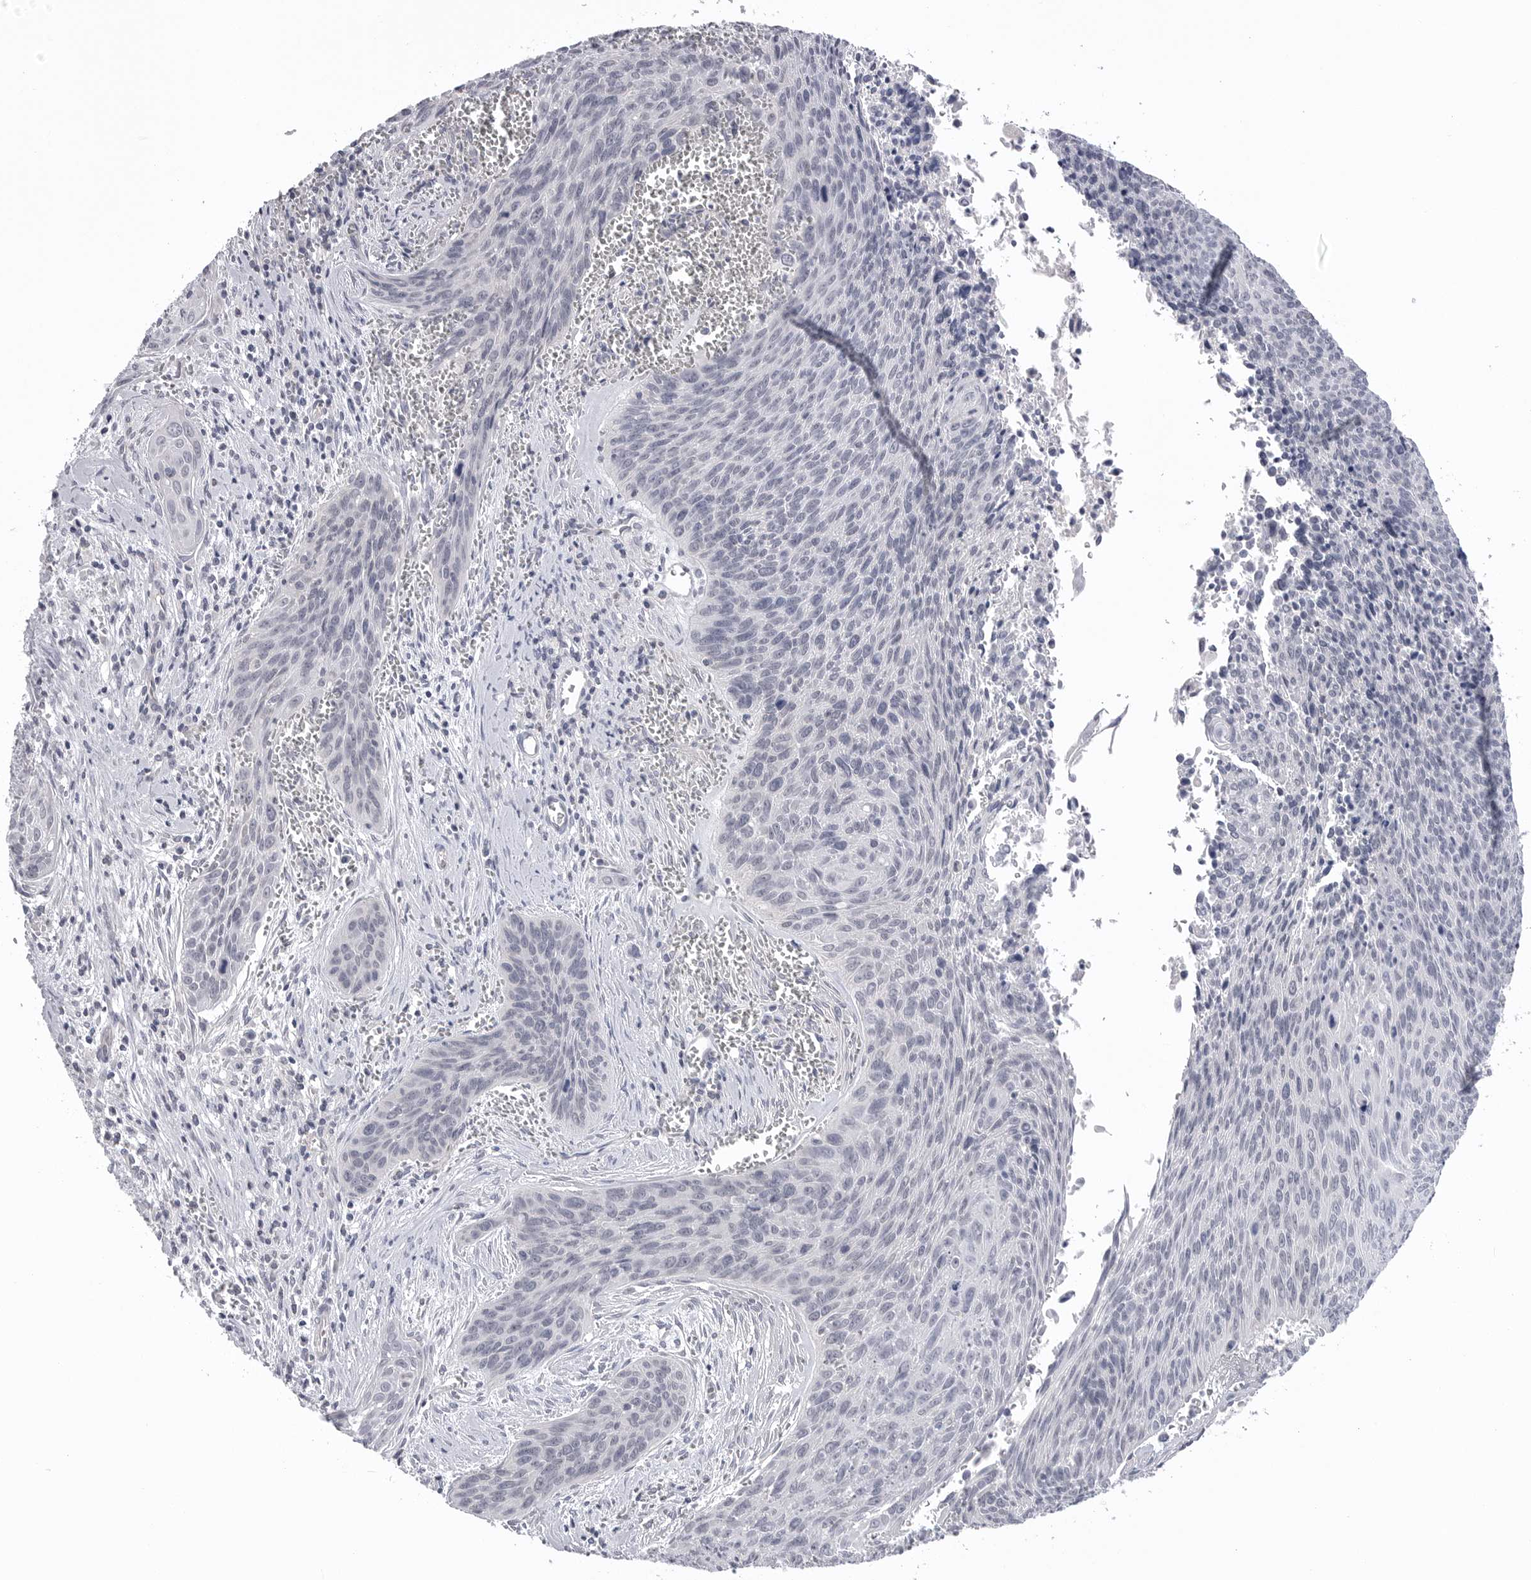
{"staining": {"intensity": "negative", "quantity": "none", "location": "none"}, "tissue": "cervical cancer", "cell_type": "Tumor cells", "image_type": "cancer", "snomed": [{"axis": "morphology", "description": "Squamous cell carcinoma, NOS"}, {"axis": "topography", "description": "Cervix"}], "caption": "High magnification brightfield microscopy of squamous cell carcinoma (cervical) stained with DAB (brown) and counterstained with hematoxylin (blue): tumor cells show no significant staining. (DAB (3,3'-diaminobenzidine) immunohistochemistry, high magnification).", "gene": "DLGAP3", "patient": {"sex": "female", "age": 55}}